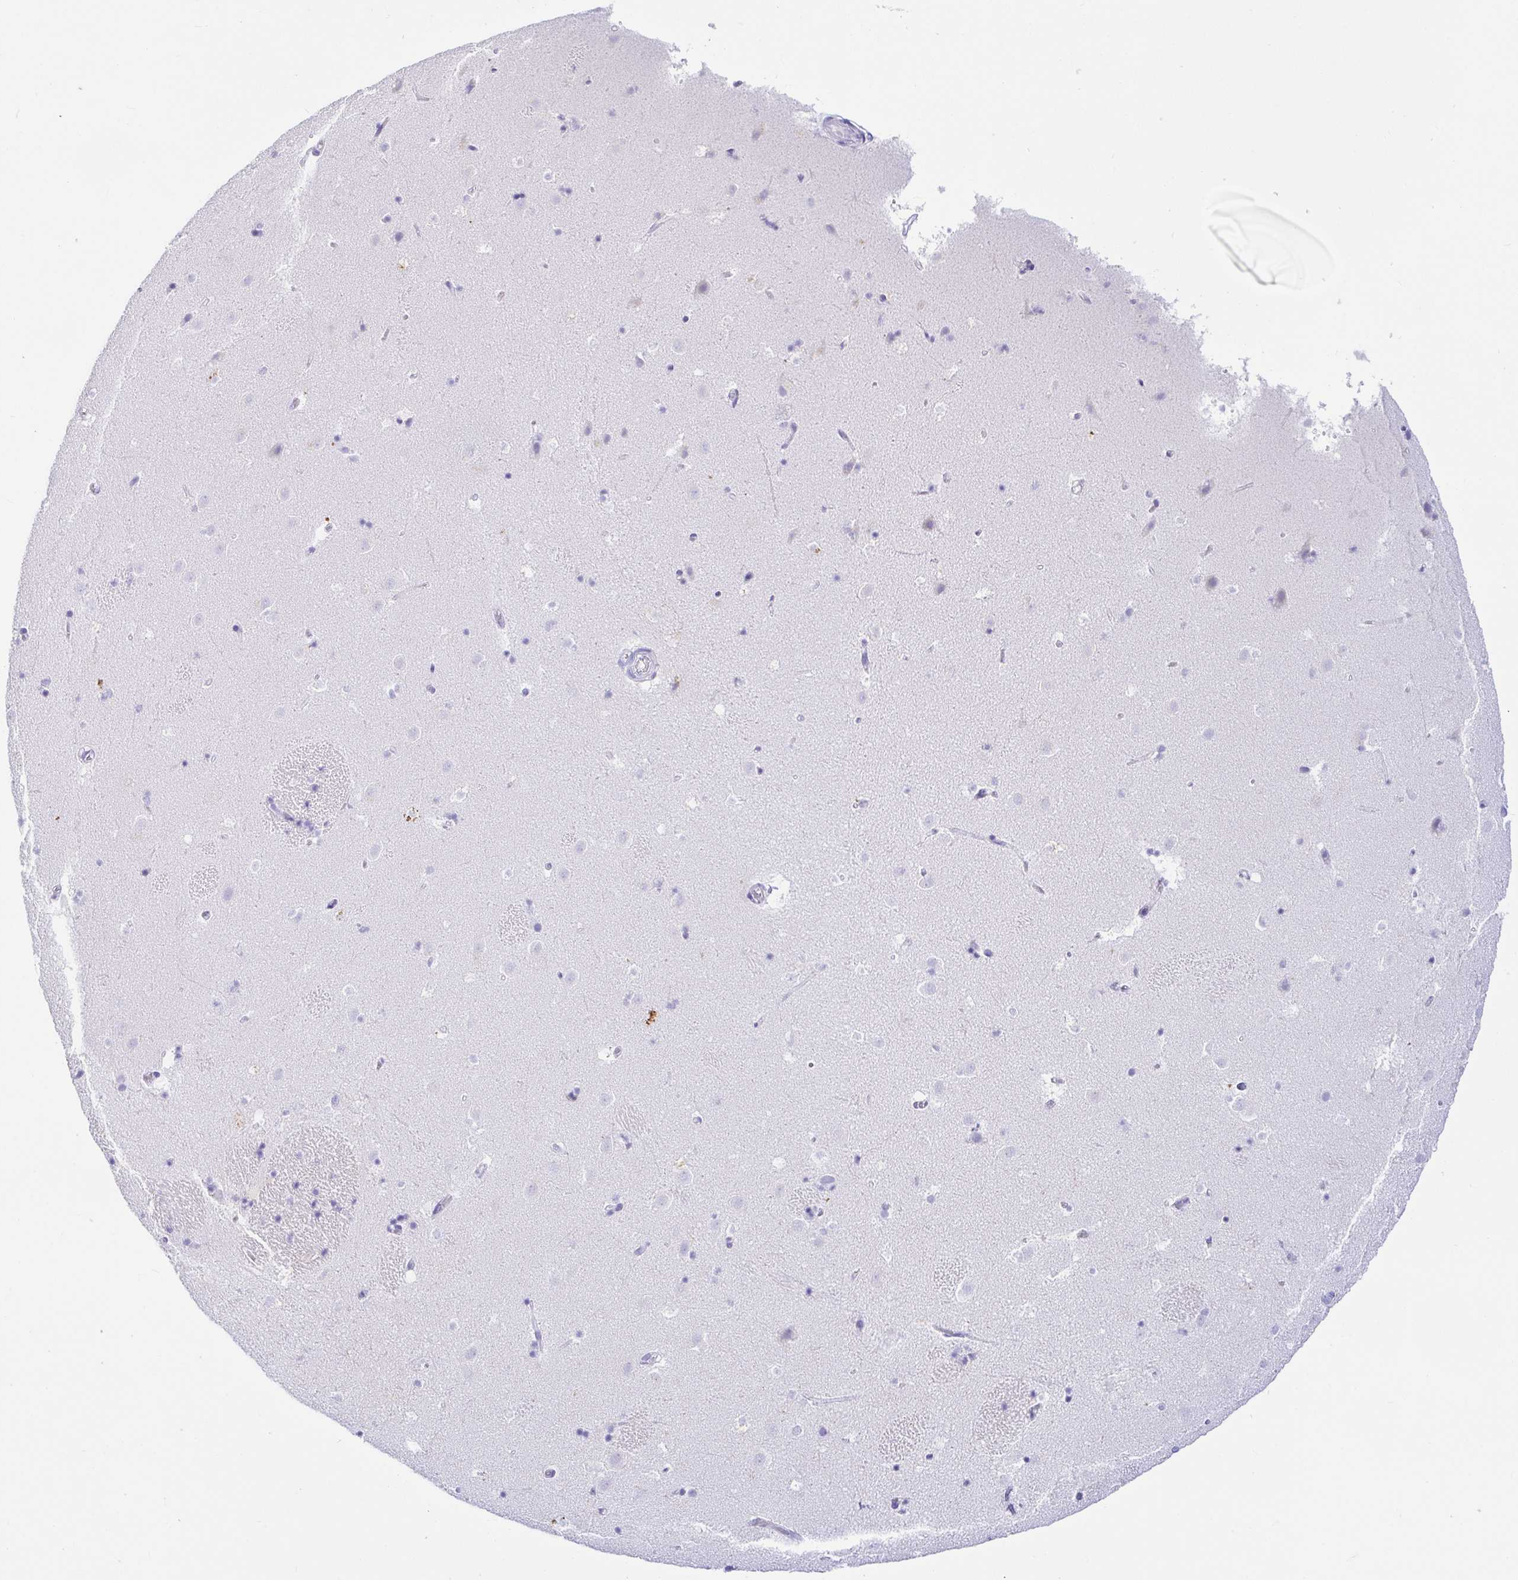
{"staining": {"intensity": "negative", "quantity": "none", "location": "none"}, "tissue": "caudate", "cell_type": "Glial cells", "image_type": "normal", "snomed": [{"axis": "morphology", "description": "Normal tissue, NOS"}, {"axis": "topography", "description": "Lateral ventricle wall"}], "caption": "Immunohistochemistry histopathology image of unremarkable caudate stained for a protein (brown), which demonstrates no expression in glial cells.", "gene": "PAX8", "patient": {"sex": "male", "age": 37}}